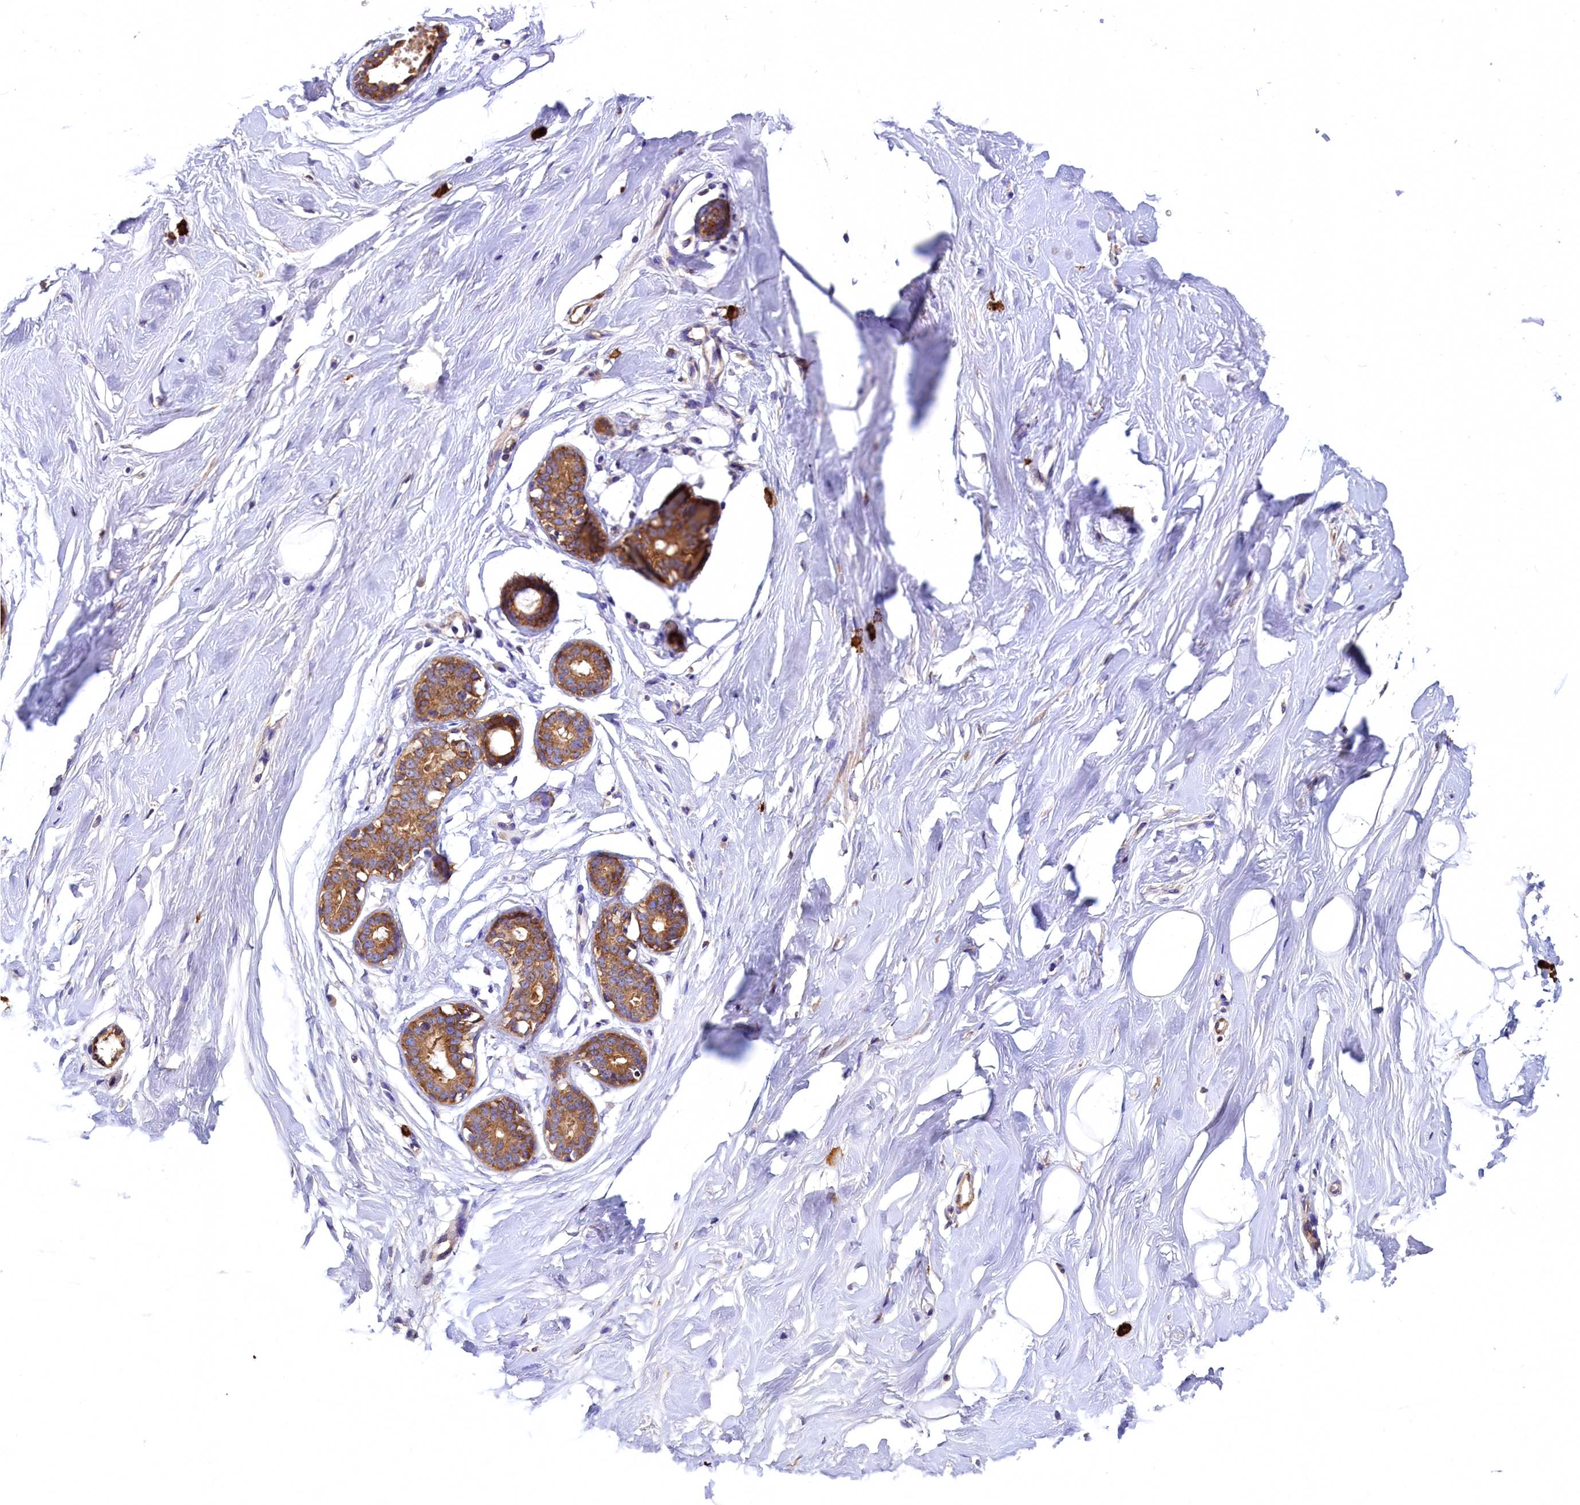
{"staining": {"intensity": "negative", "quantity": "none", "location": "none"}, "tissue": "breast", "cell_type": "Adipocytes", "image_type": "normal", "snomed": [{"axis": "morphology", "description": "Normal tissue, NOS"}, {"axis": "morphology", "description": "Adenoma, NOS"}, {"axis": "topography", "description": "Breast"}], "caption": "The histopathology image demonstrates no staining of adipocytes in benign breast.", "gene": "EPS8L2", "patient": {"sex": "female", "age": 23}}